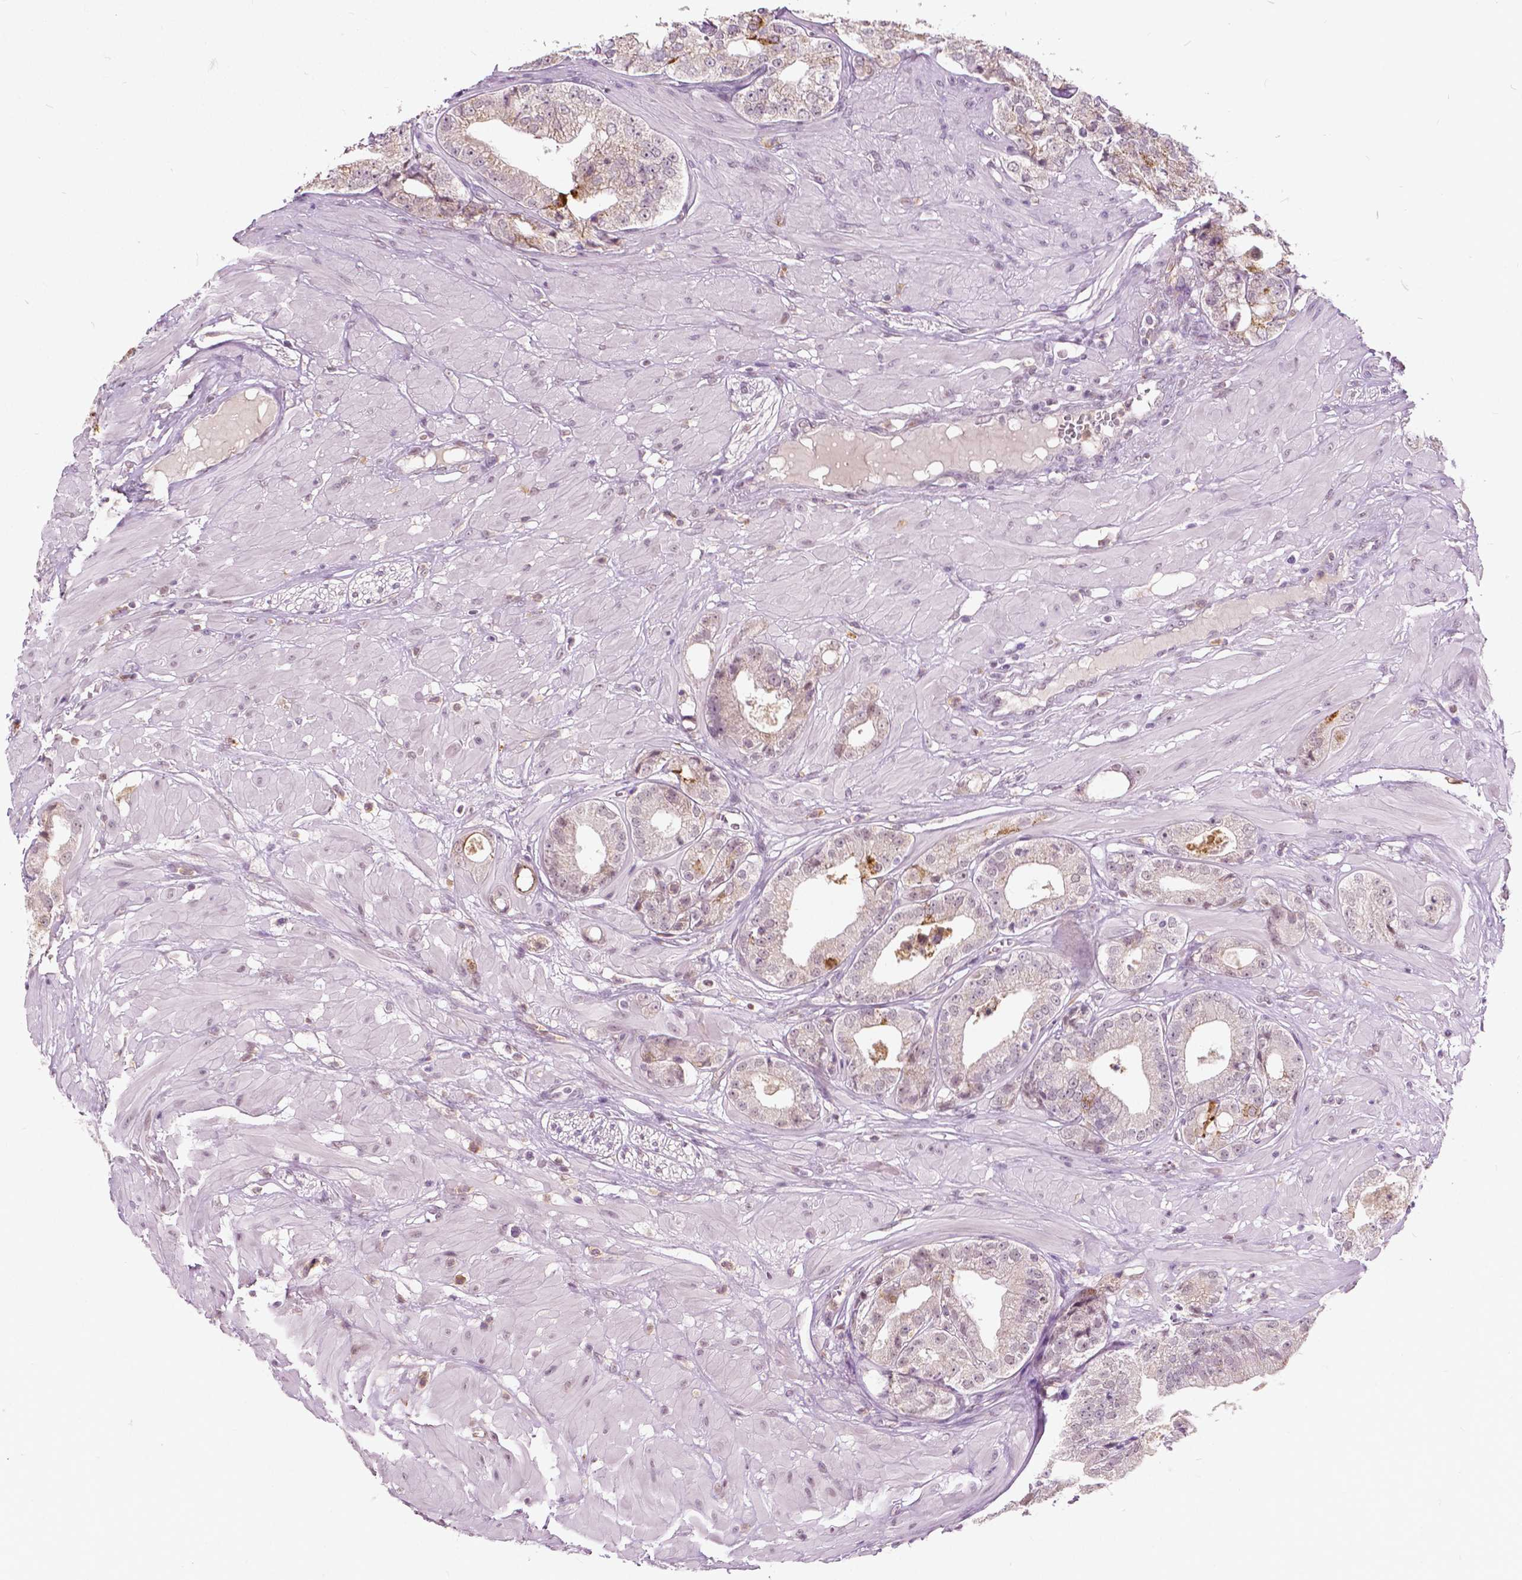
{"staining": {"intensity": "negative", "quantity": "none", "location": "none"}, "tissue": "prostate cancer", "cell_type": "Tumor cells", "image_type": "cancer", "snomed": [{"axis": "morphology", "description": "Adenocarcinoma, Low grade"}, {"axis": "topography", "description": "Prostate"}], "caption": "IHC of prostate cancer demonstrates no positivity in tumor cells. (Brightfield microscopy of DAB immunohistochemistry at high magnification).", "gene": "DLX6", "patient": {"sex": "male", "age": 60}}